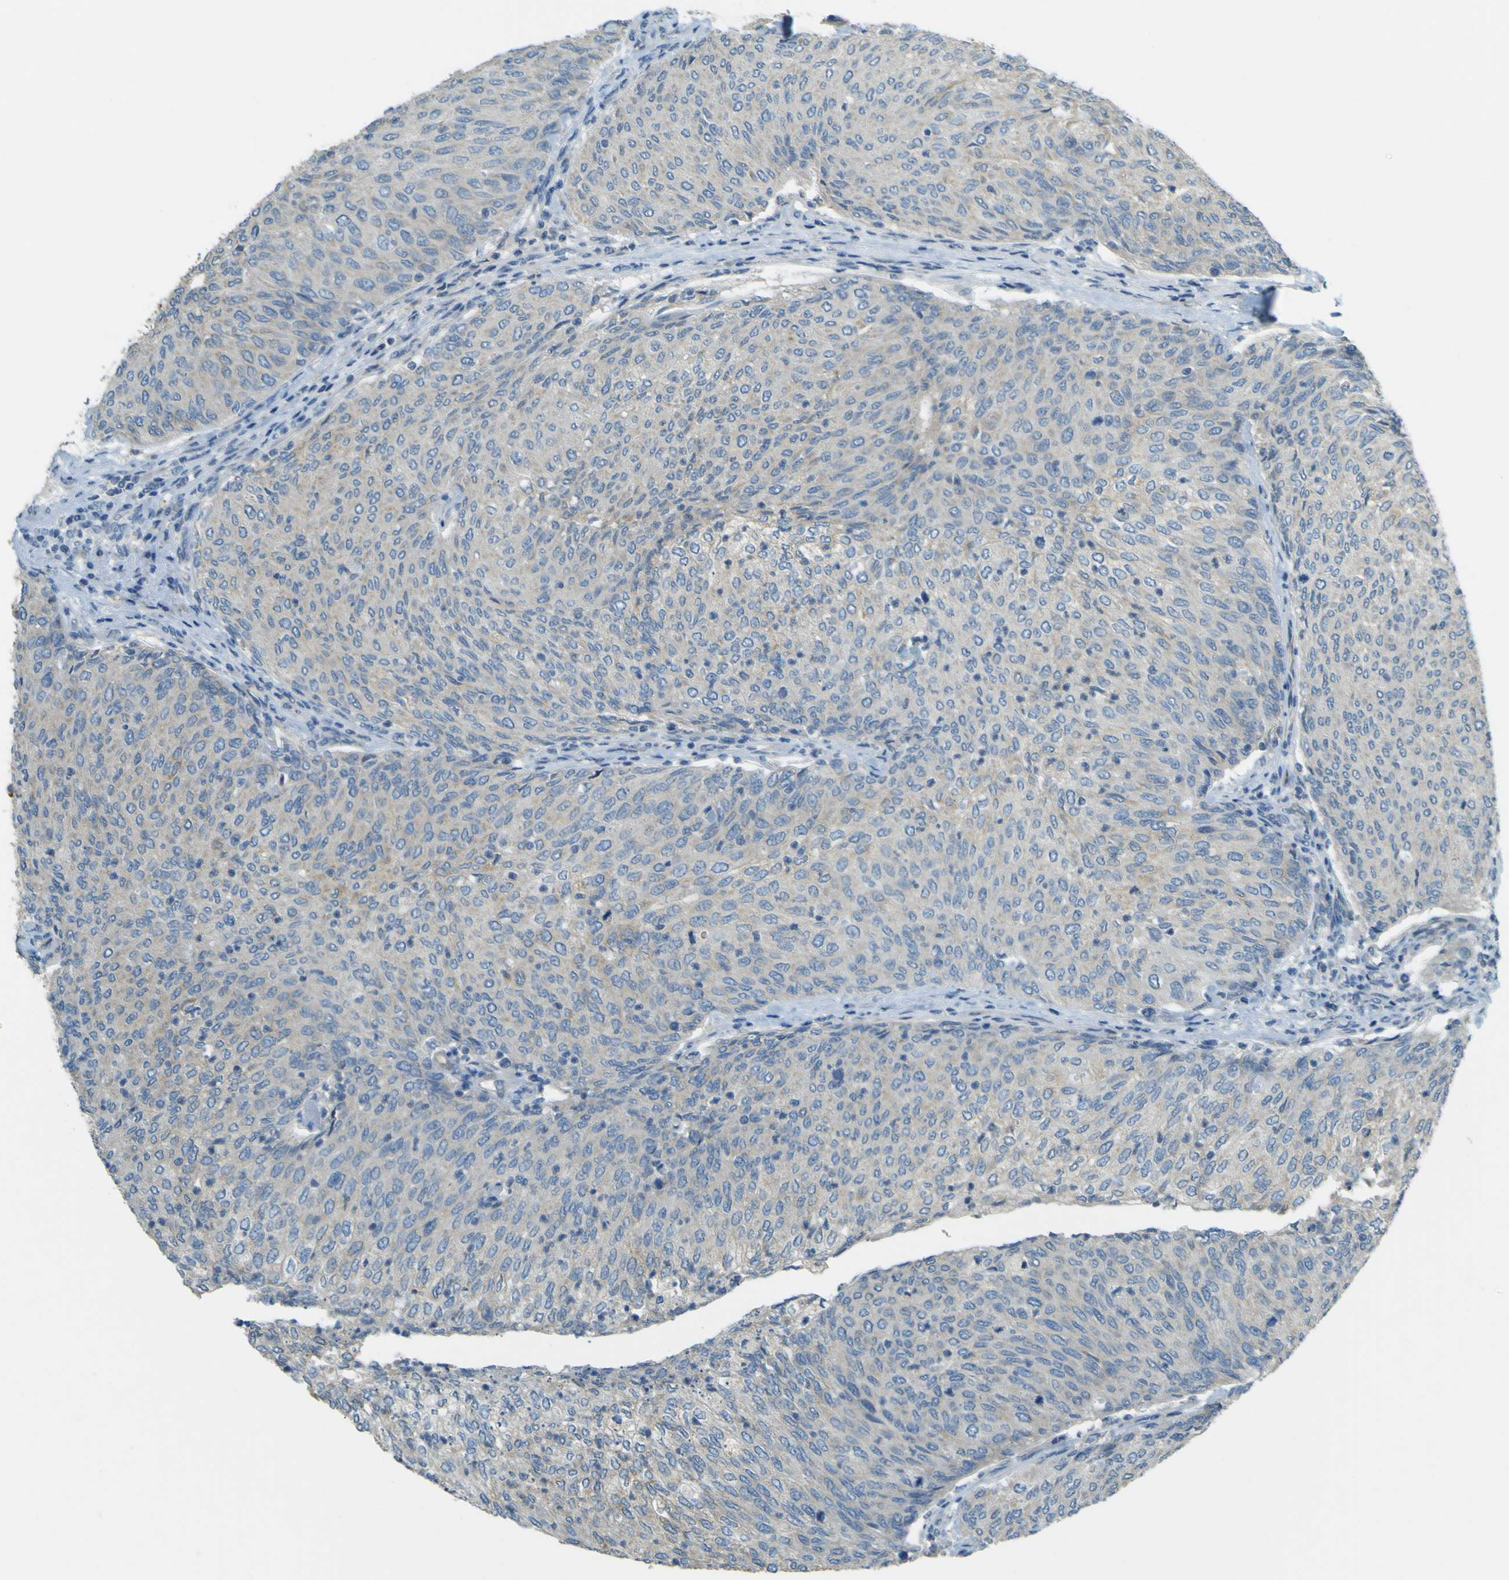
{"staining": {"intensity": "negative", "quantity": "none", "location": "none"}, "tissue": "urothelial cancer", "cell_type": "Tumor cells", "image_type": "cancer", "snomed": [{"axis": "morphology", "description": "Urothelial carcinoma, Low grade"}, {"axis": "topography", "description": "Urinary bladder"}], "caption": "Tumor cells are negative for brown protein staining in low-grade urothelial carcinoma.", "gene": "FKTN", "patient": {"sex": "female", "age": 79}}